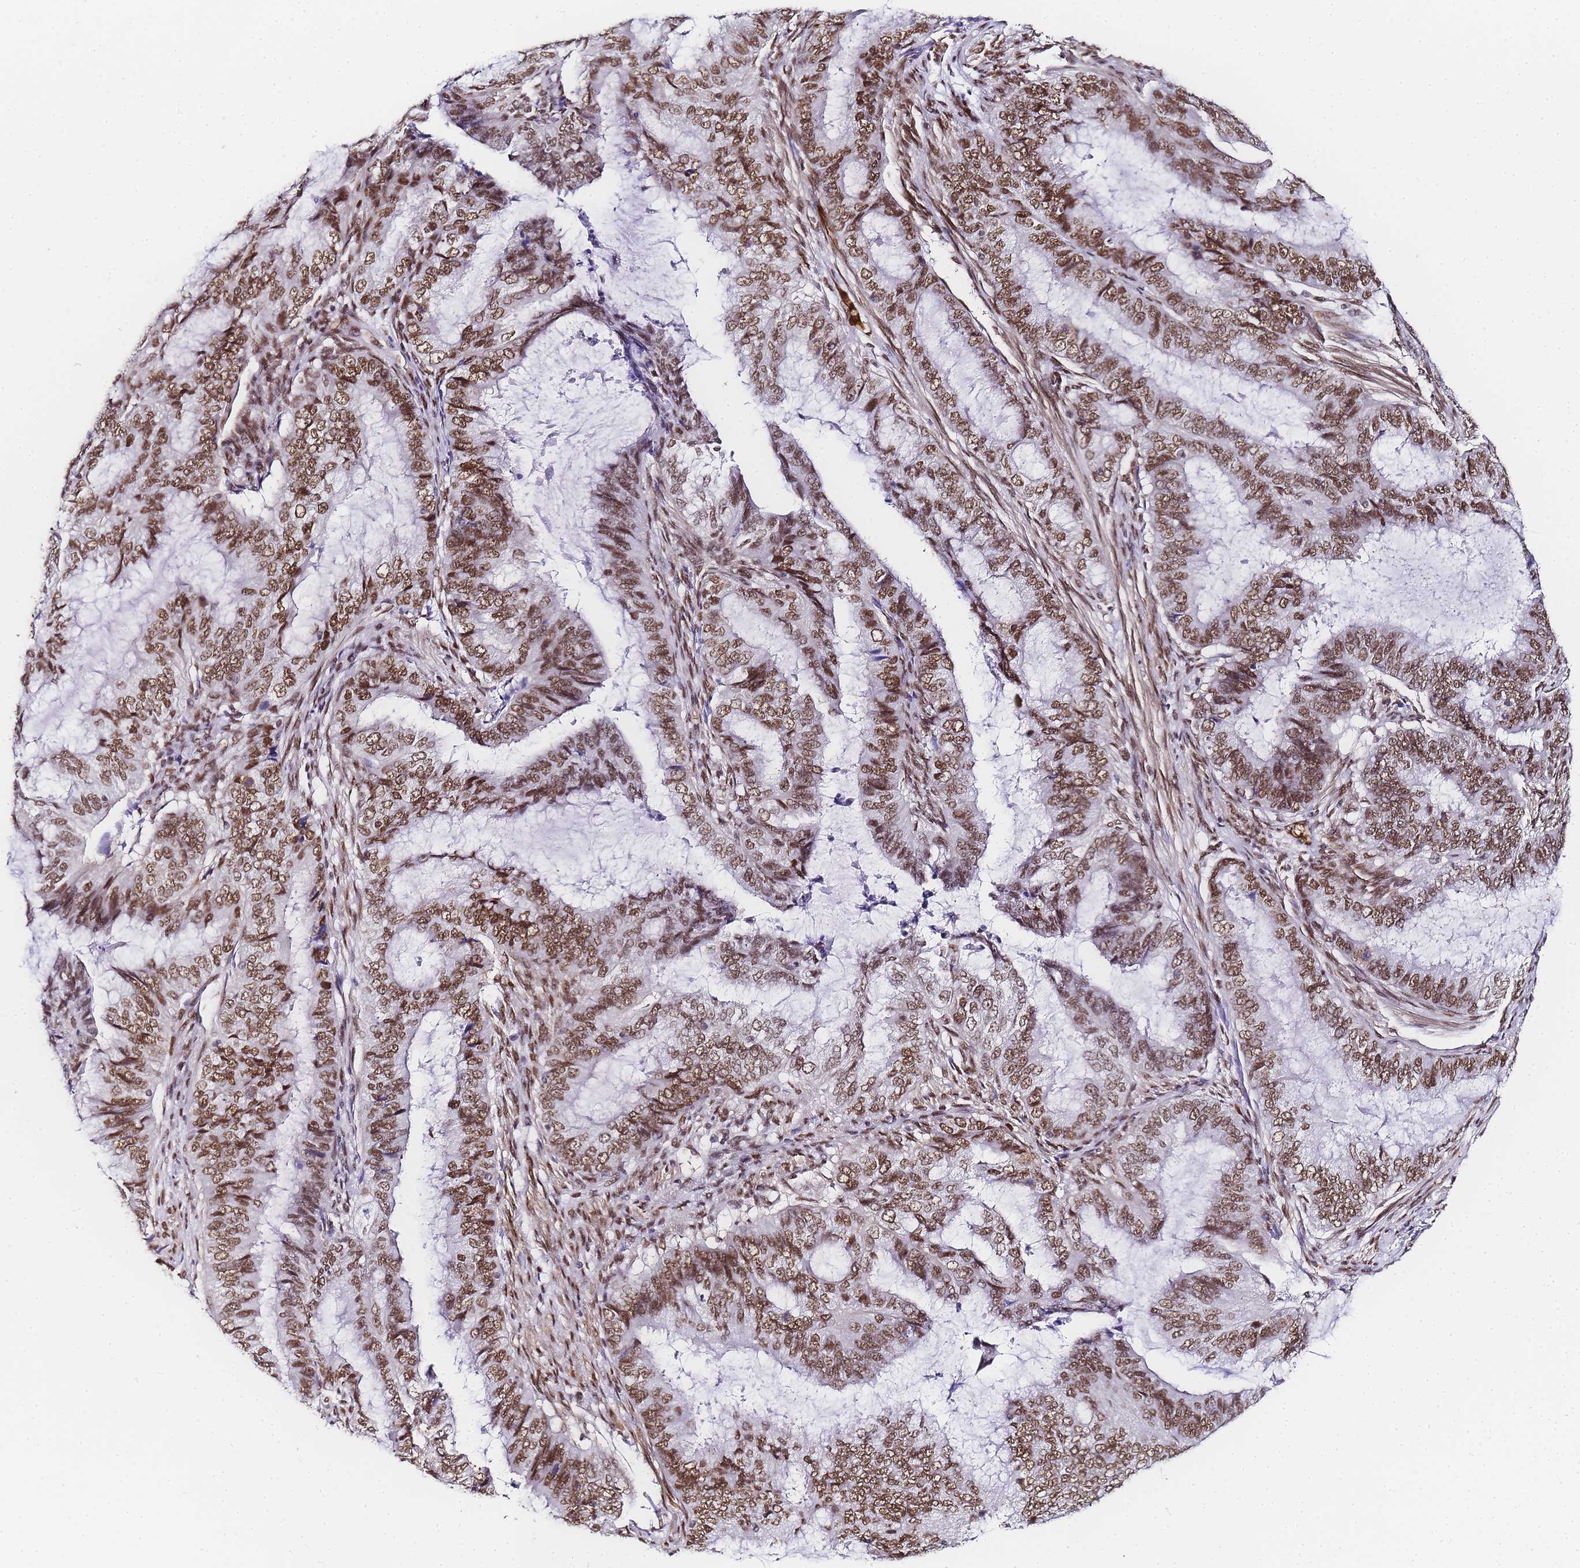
{"staining": {"intensity": "strong", "quantity": ">75%", "location": "nuclear"}, "tissue": "endometrial cancer", "cell_type": "Tumor cells", "image_type": "cancer", "snomed": [{"axis": "morphology", "description": "Adenocarcinoma, NOS"}, {"axis": "topography", "description": "Endometrium"}], "caption": "Human endometrial adenocarcinoma stained for a protein (brown) shows strong nuclear positive positivity in about >75% of tumor cells.", "gene": "POLR1A", "patient": {"sex": "female", "age": 51}}